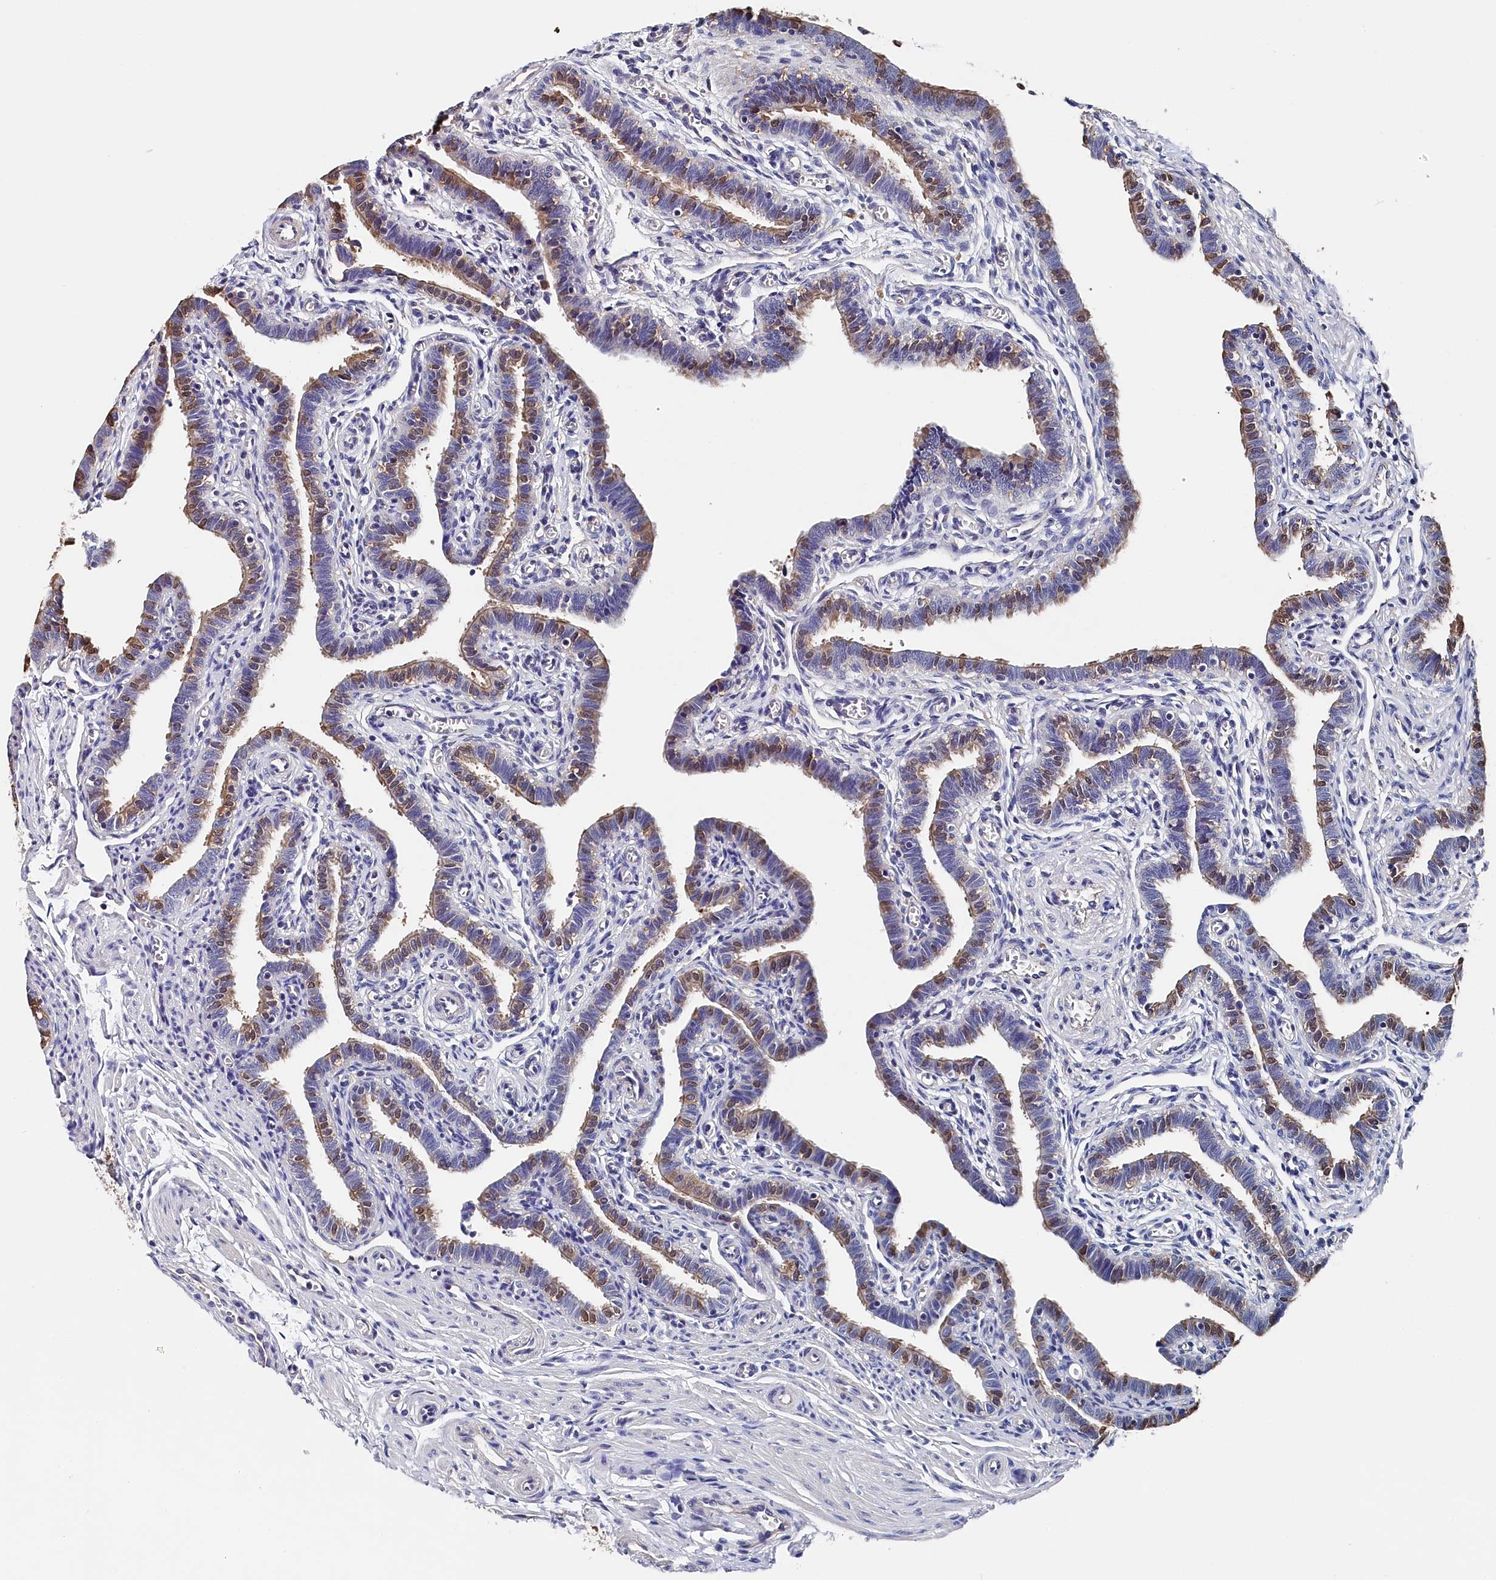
{"staining": {"intensity": "moderate", "quantity": "25%-75%", "location": "cytoplasmic/membranous"}, "tissue": "fallopian tube", "cell_type": "Glandular cells", "image_type": "normal", "snomed": [{"axis": "morphology", "description": "Normal tissue, NOS"}, {"axis": "topography", "description": "Fallopian tube"}], "caption": "Glandular cells demonstrate moderate cytoplasmic/membranous positivity in about 25%-75% of cells in benign fallopian tube. (IHC, brightfield microscopy, high magnification).", "gene": "BHMT", "patient": {"sex": "female", "age": 36}}